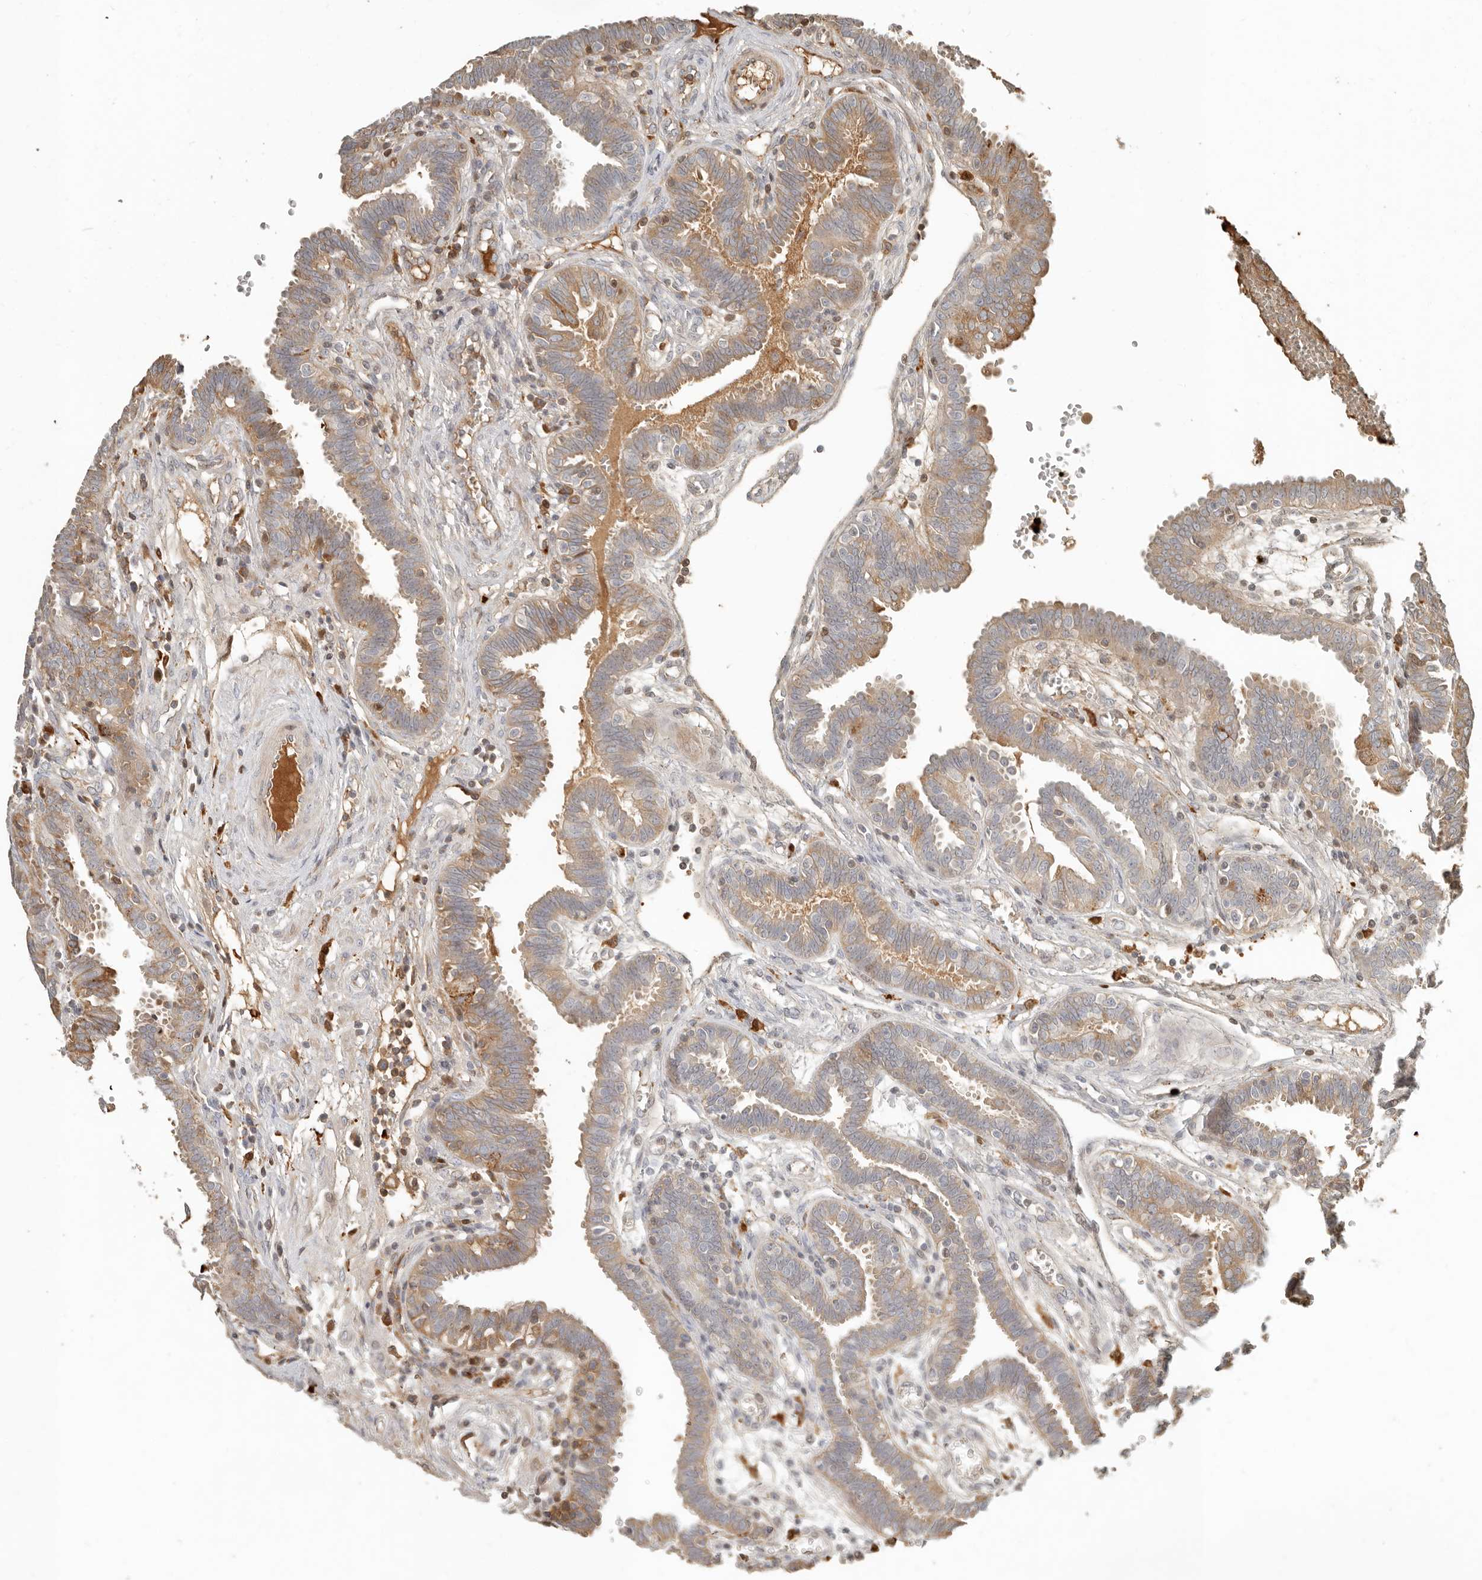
{"staining": {"intensity": "moderate", "quantity": "25%-75%", "location": "cytoplasmic/membranous"}, "tissue": "fallopian tube", "cell_type": "Glandular cells", "image_type": "normal", "snomed": [{"axis": "morphology", "description": "Normal tissue, NOS"}, {"axis": "topography", "description": "Fallopian tube"}, {"axis": "topography", "description": "Placenta"}], "caption": "Fallopian tube stained with a protein marker displays moderate staining in glandular cells.", "gene": "KLHL38", "patient": {"sex": "female", "age": 32}}